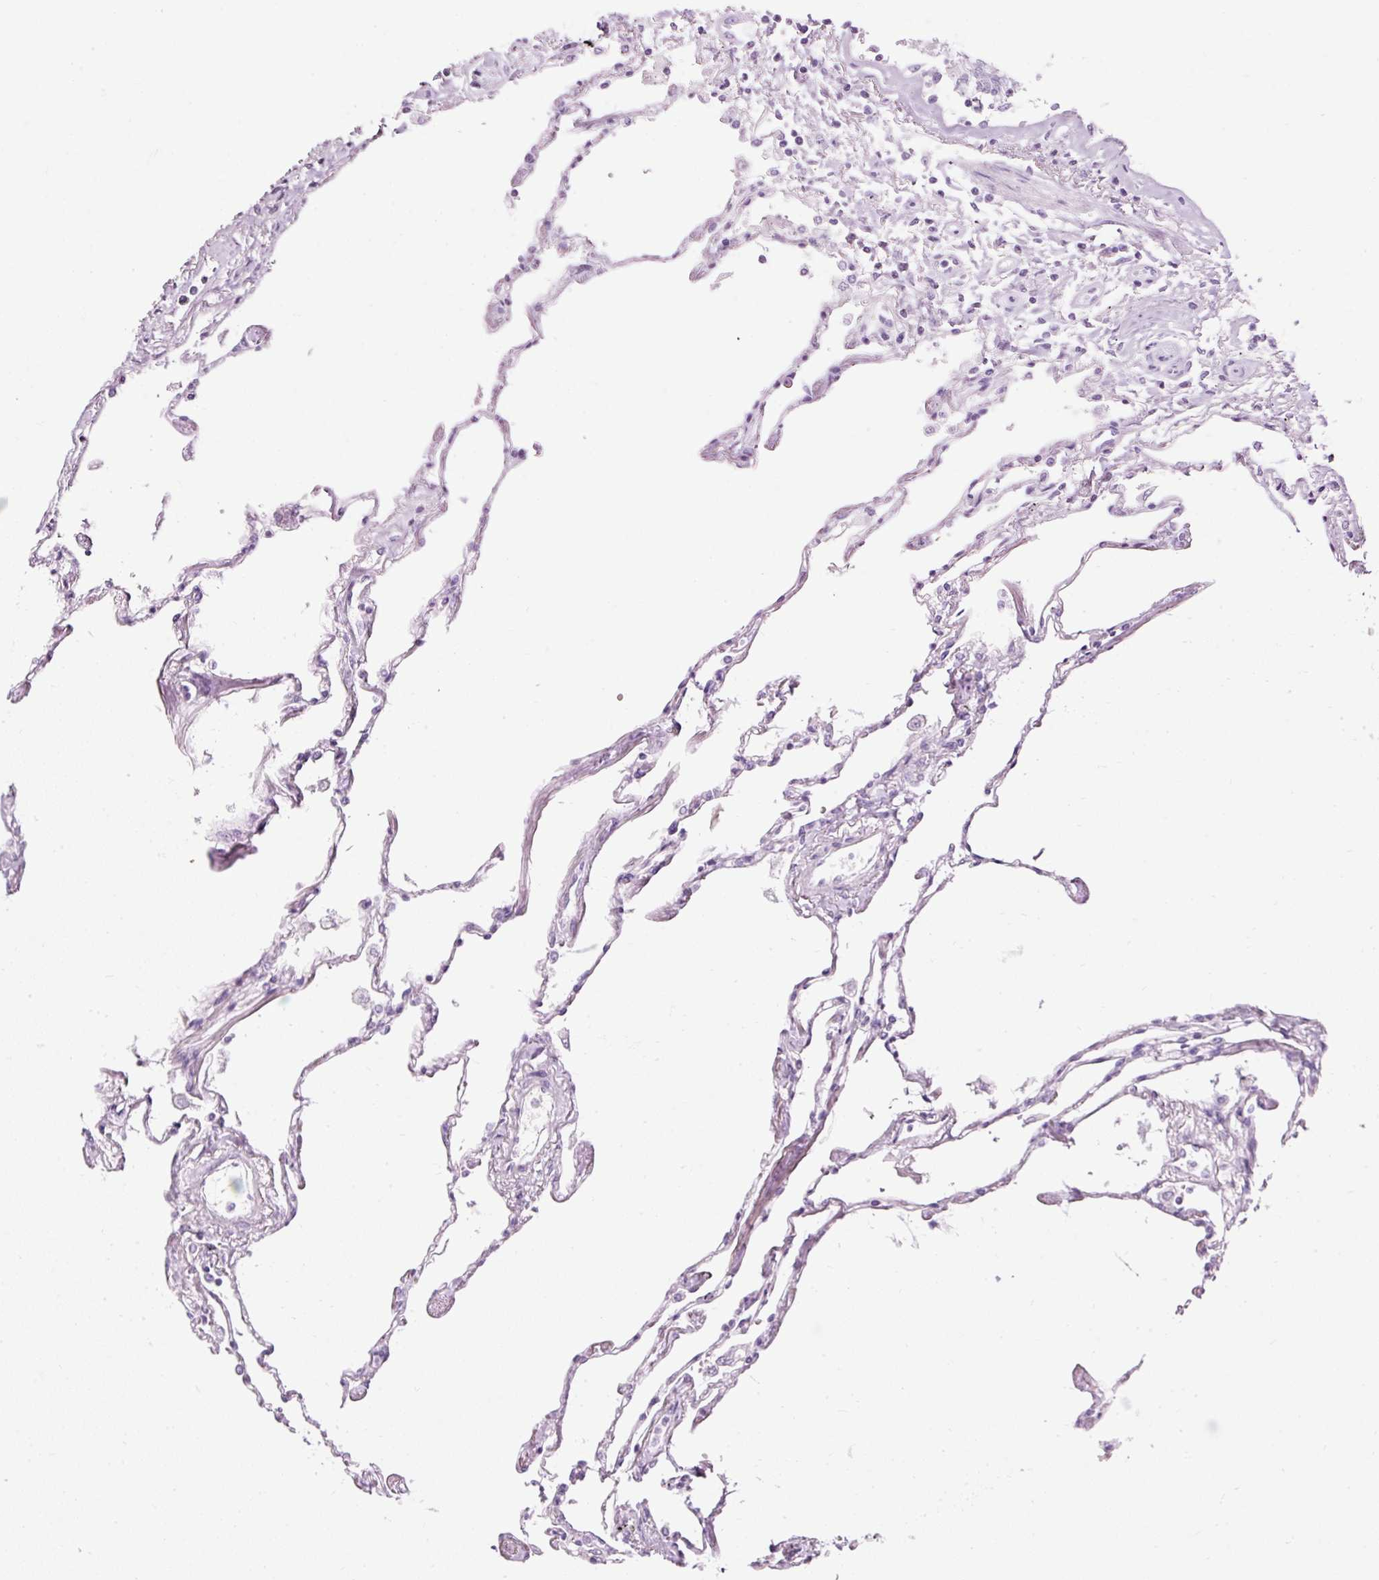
{"staining": {"intensity": "negative", "quantity": "none", "location": "none"}, "tissue": "lung", "cell_type": "Alveolar cells", "image_type": "normal", "snomed": [{"axis": "morphology", "description": "Normal tissue, NOS"}, {"axis": "topography", "description": "Lung"}], "caption": "There is no significant expression in alveolar cells of lung. The staining was performed using DAB (3,3'-diaminobenzidine) to visualize the protein expression in brown, while the nuclei were stained in blue with hematoxylin (Magnification: 20x).", "gene": "PDE6B", "patient": {"sex": "female", "age": 67}}